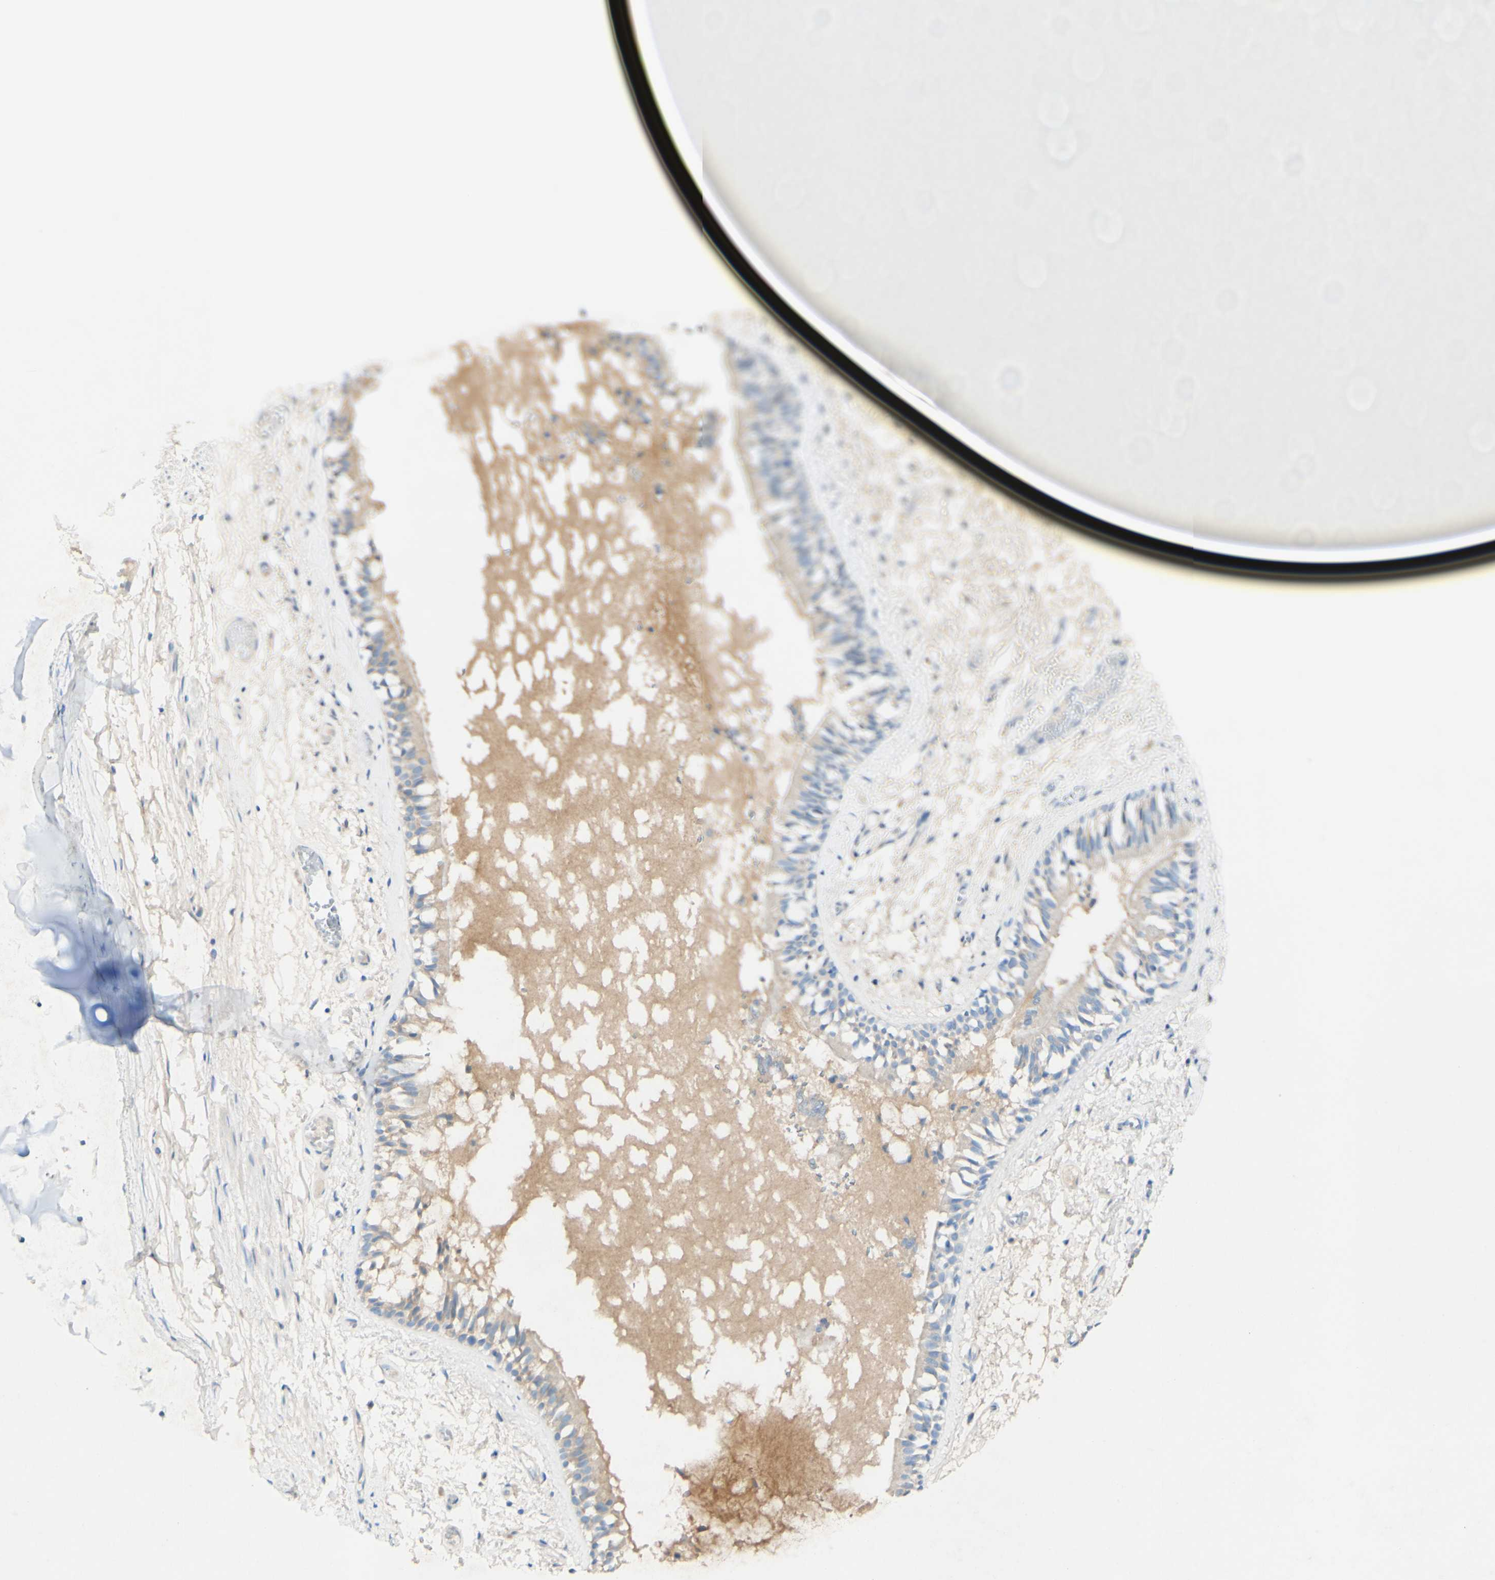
{"staining": {"intensity": "weak", "quantity": ">75%", "location": "cytoplasmic/membranous"}, "tissue": "bronchus", "cell_type": "Respiratory epithelial cells", "image_type": "normal", "snomed": [{"axis": "morphology", "description": "Normal tissue, NOS"}, {"axis": "morphology", "description": "Inflammation, NOS"}, {"axis": "topography", "description": "Cartilage tissue"}, {"axis": "topography", "description": "Lung"}], "caption": "Normal bronchus demonstrates weak cytoplasmic/membranous positivity in about >75% of respiratory epithelial cells, visualized by immunohistochemistry.", "gene": "FGF4", "patient": {"sex": "male", "age": 71}}